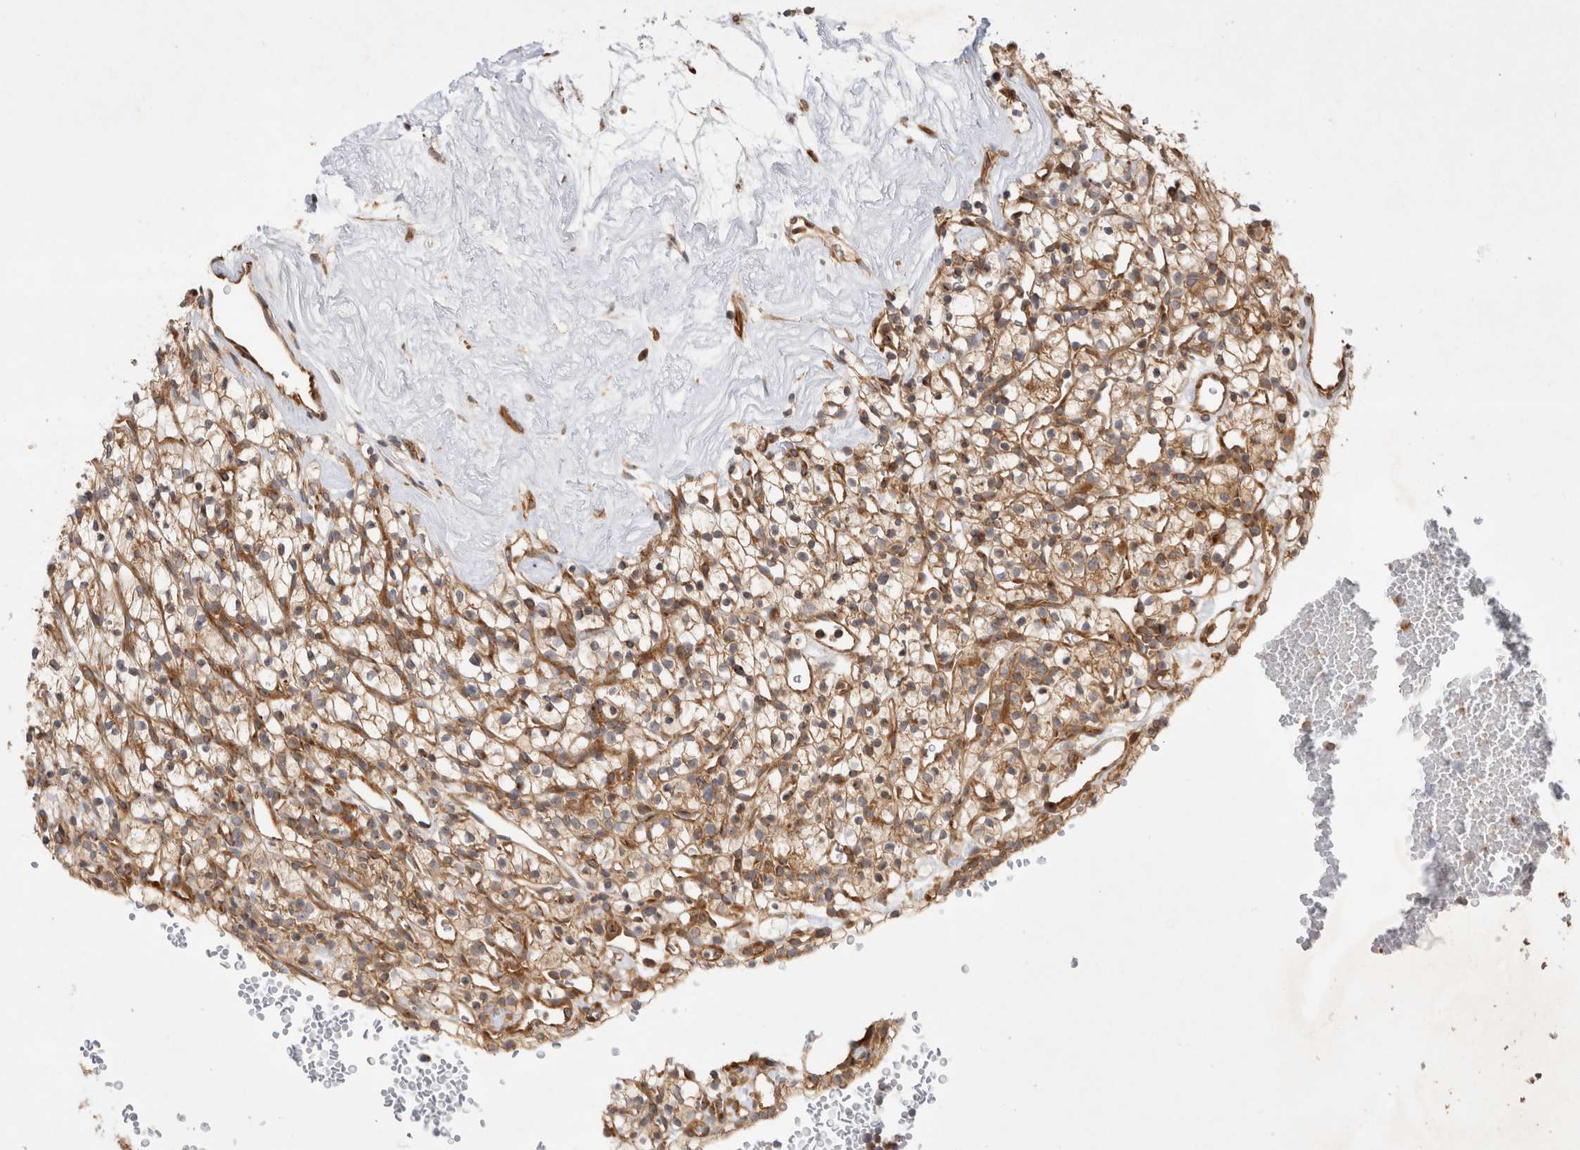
{"staining": {"intensity": "moderate", "quantity": ">75%", "location": "cytoplasmic/membranous"}, "tissue": "renal cancer", "cell_type": "Tumor cells", "image_type": "cancer", "snomed": [{"axis": "morphology", "description": "Adenocarcinoma, NOS"}, {"axis": "topography", "description": "Kidney"}], "caption": "A photomicrograph showing moderate cytoplasmic/membranous expression in about >75% of tumor cells in adenocarcinoma (renal), as visualized by brown immunohistochemical staining.", "gene": "GPR150", "patient": {"sex": "female", "age": 57}}